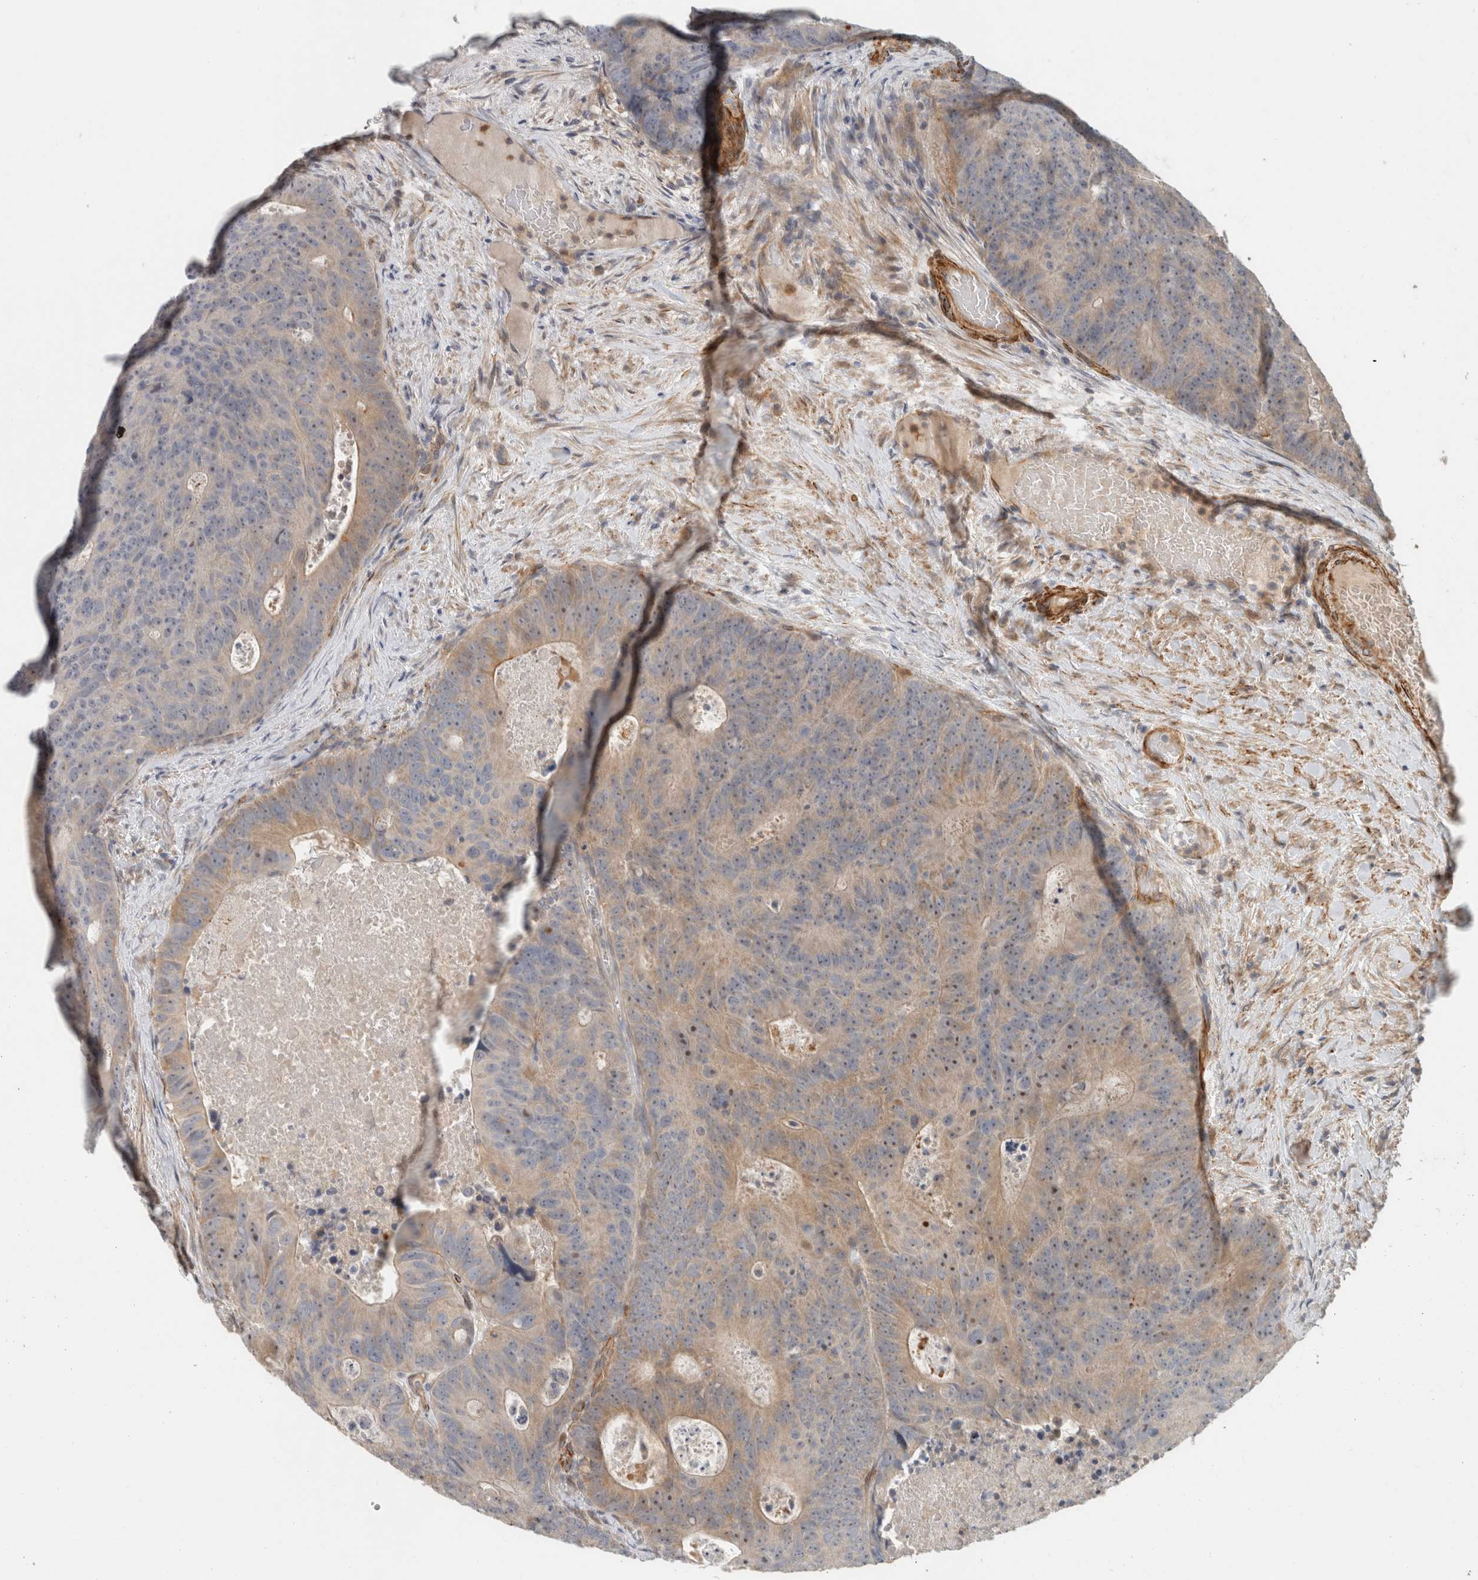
{"staining": {"intensity": "weak", "quantity": "25%-75%", "location": "cytoplasmic/membranous"}, "tissue": "colorectal cancer", "cell_type": "Tumor cells", "image_type": "cancer", "snomed": [{"axis": "morphology", "description": "Adenocarcinoma, NOS"}, {"axis": "topography", "description": "Colon"}], "caption": "Colorectal cancer (adenocarcinoma) stained with a brown dye shows weak cytoplasmic/membranous positive expression in about 25%-75% of tumor cells.", "gene": "SIPA1L2", "patient": {"sex": "male", "age": 87}}